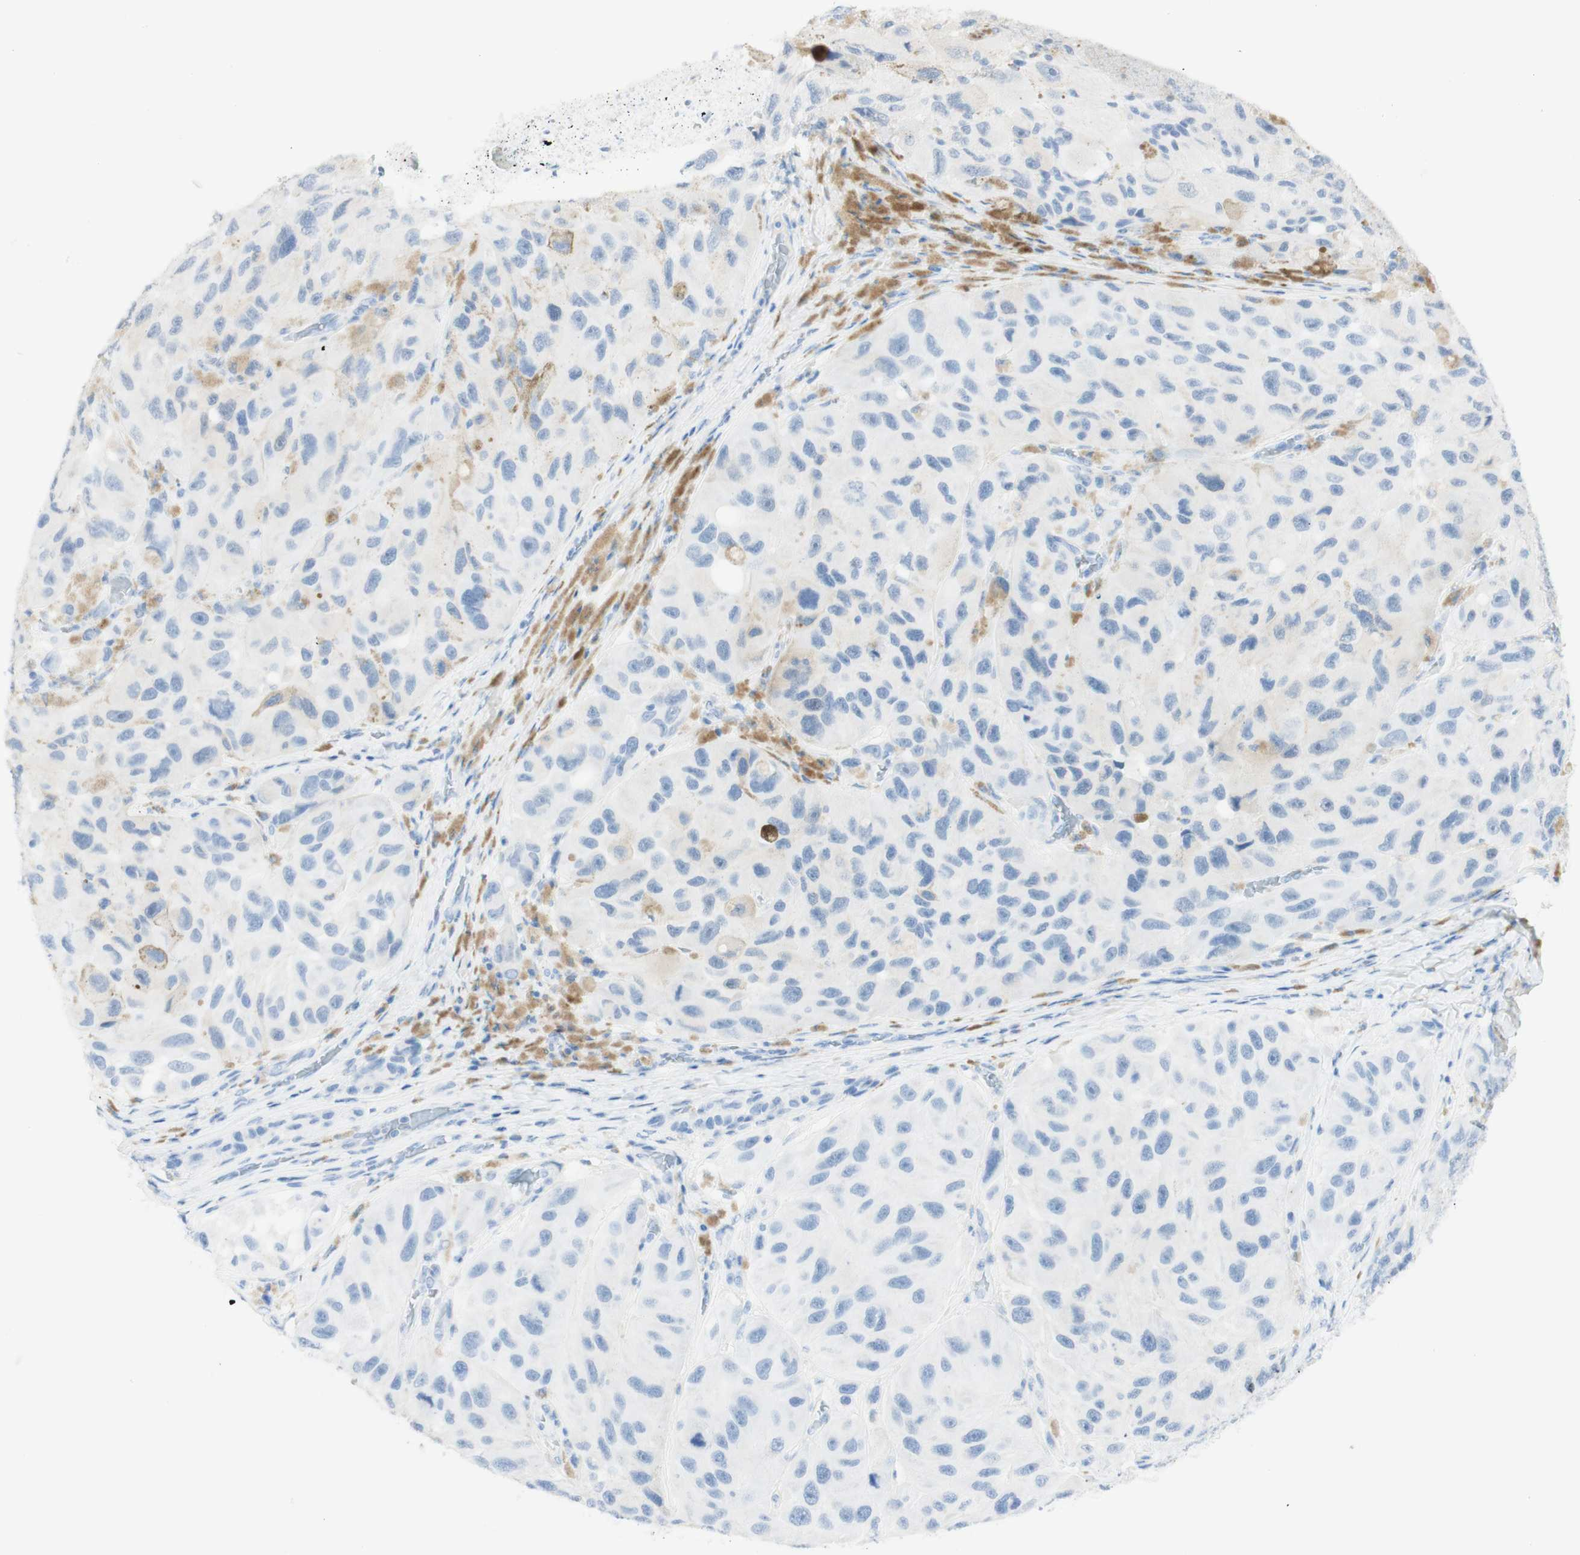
{"staining": {"intensity": "negative", "quantity": "none", "location": "none"}, "tissue": "melanoma", "cell_type": "Tumor cells", "image_type": "cancer", "snomed": [{"axis": "morphology", "description": "Malignant melanoma, NOS"}, {"axis": "topography", "description": "Skin"}], "caption": "IHC of human melanoma reveals no staining in tumor cells. (DAB (3,3'-diaminobenzidine) immunohistochemistry (IHC) with hematoxylin counter stain).", "gene": "TPO", "patient": {"sex": "female", "age": 73}}